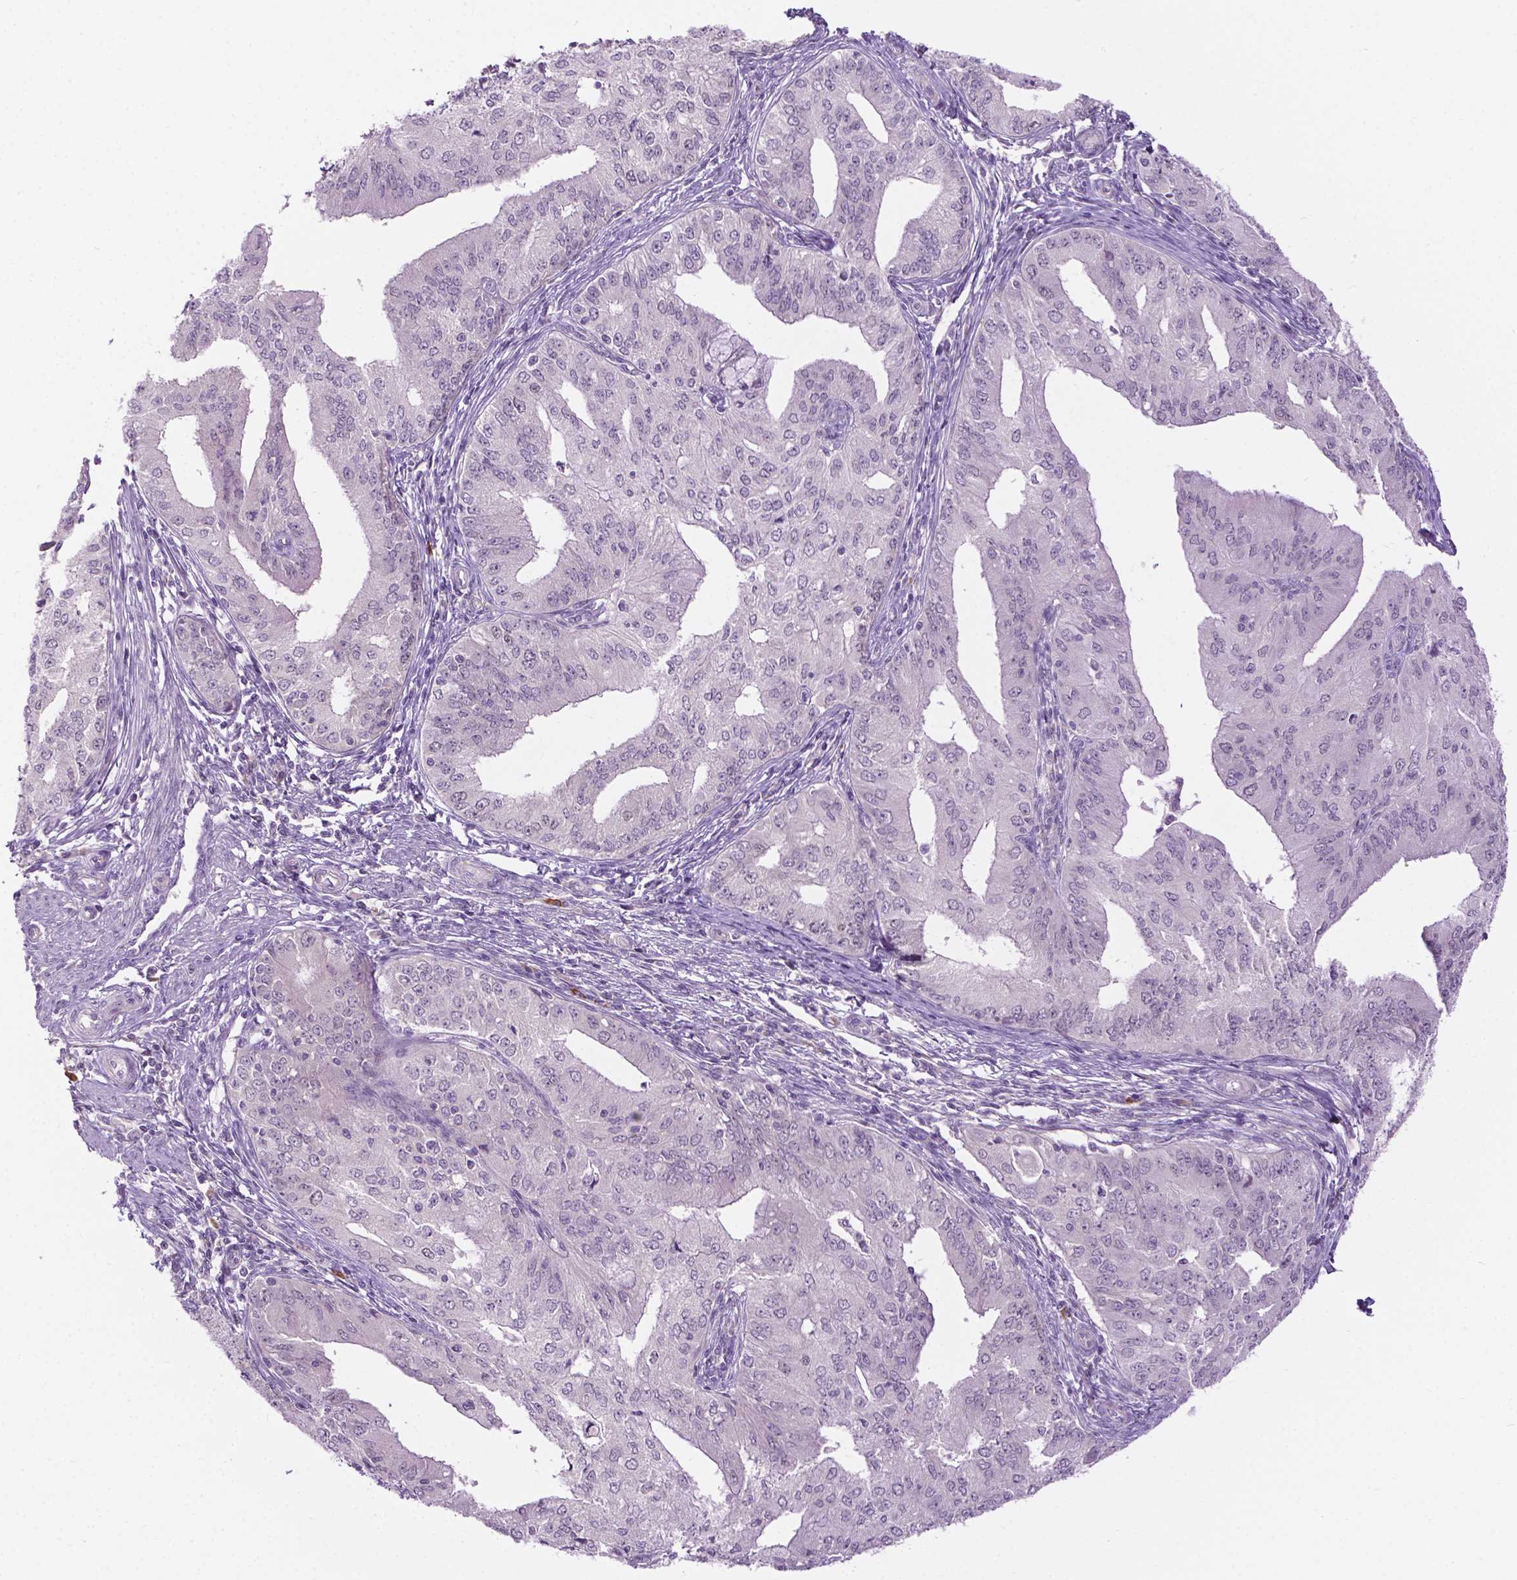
{"staining": {"intensity": "negative", "quantity": "none", "location": "none"}, "tissue": "endometrial cancer", "cell_type": "Tumor cells", "image_type": "cancer", "snomed": [{"axis": "morphology", "description": "Adenocarcinoma, NOS"}, {"axis": "topography", "description": "Endometrium"}], "caption": "Immunohistochemical staining of human endometrial adenocarcinoma exhibits no significant expression in tumor cells.", "gene": "DENND4A", "patient": {"sex": "female", "age": 50}}